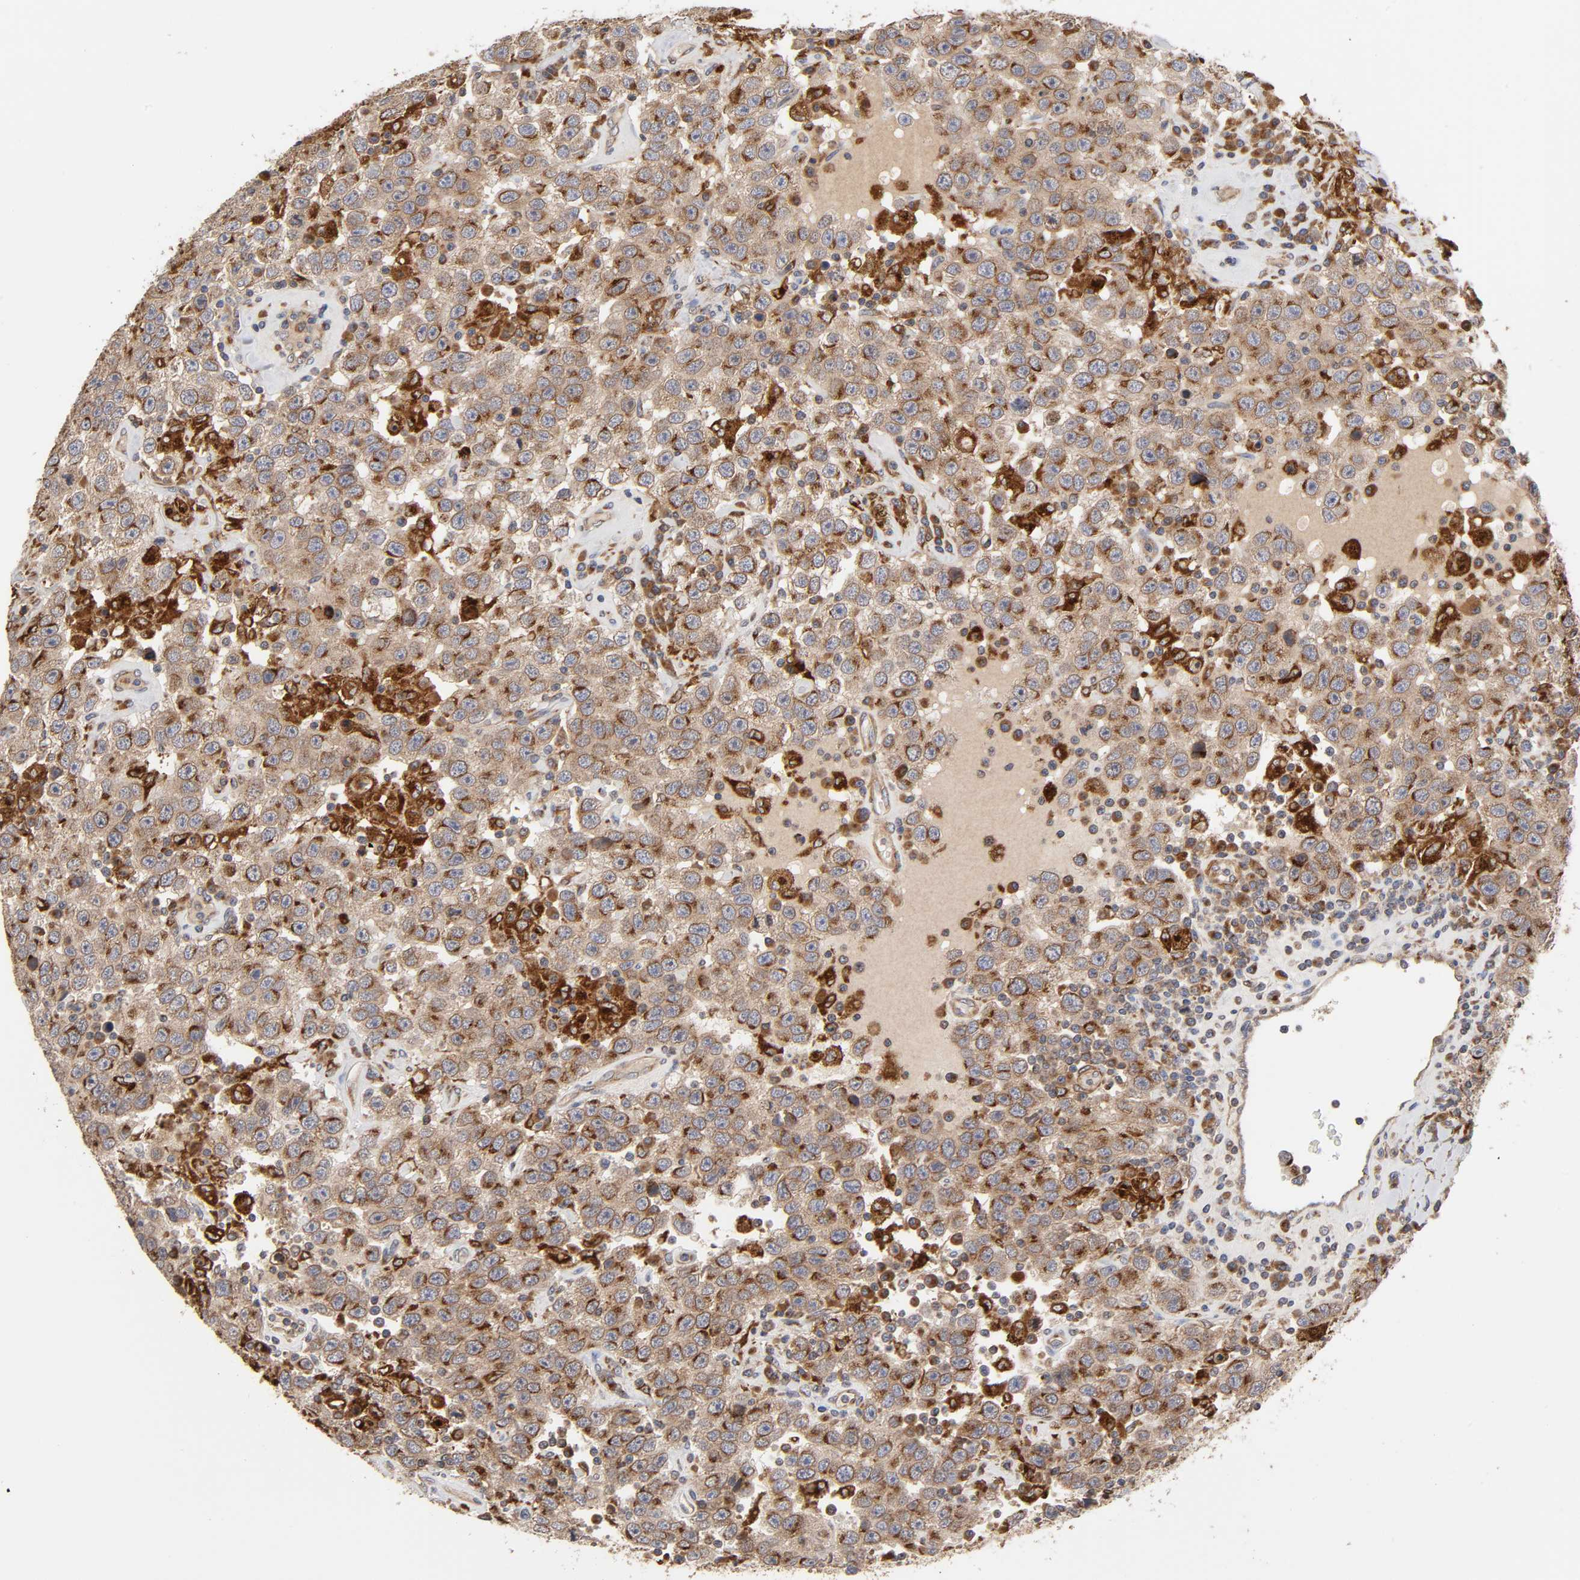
{"staining": {"intensity": "moderate", "quantity": ">75%", "location": "cytoplasmic/membranous"}, "tissue": "testis cancer", "cell_type": "Tumor cells", "image_type": "cancer", "snomed": [{"axis": "morphology", "description": "Seminoma, NOS"}, {"axis": "topography", "description": "Testis"}], "caption": "A micrograph showing moderate cytoplasmic/membranous positivity in approximately >75% of tumor cells in testis cancer, as visualized by brown immunohistochemical staining.", "gene": "GNPTG", "patient": {"sex": "male", "age": 41}}